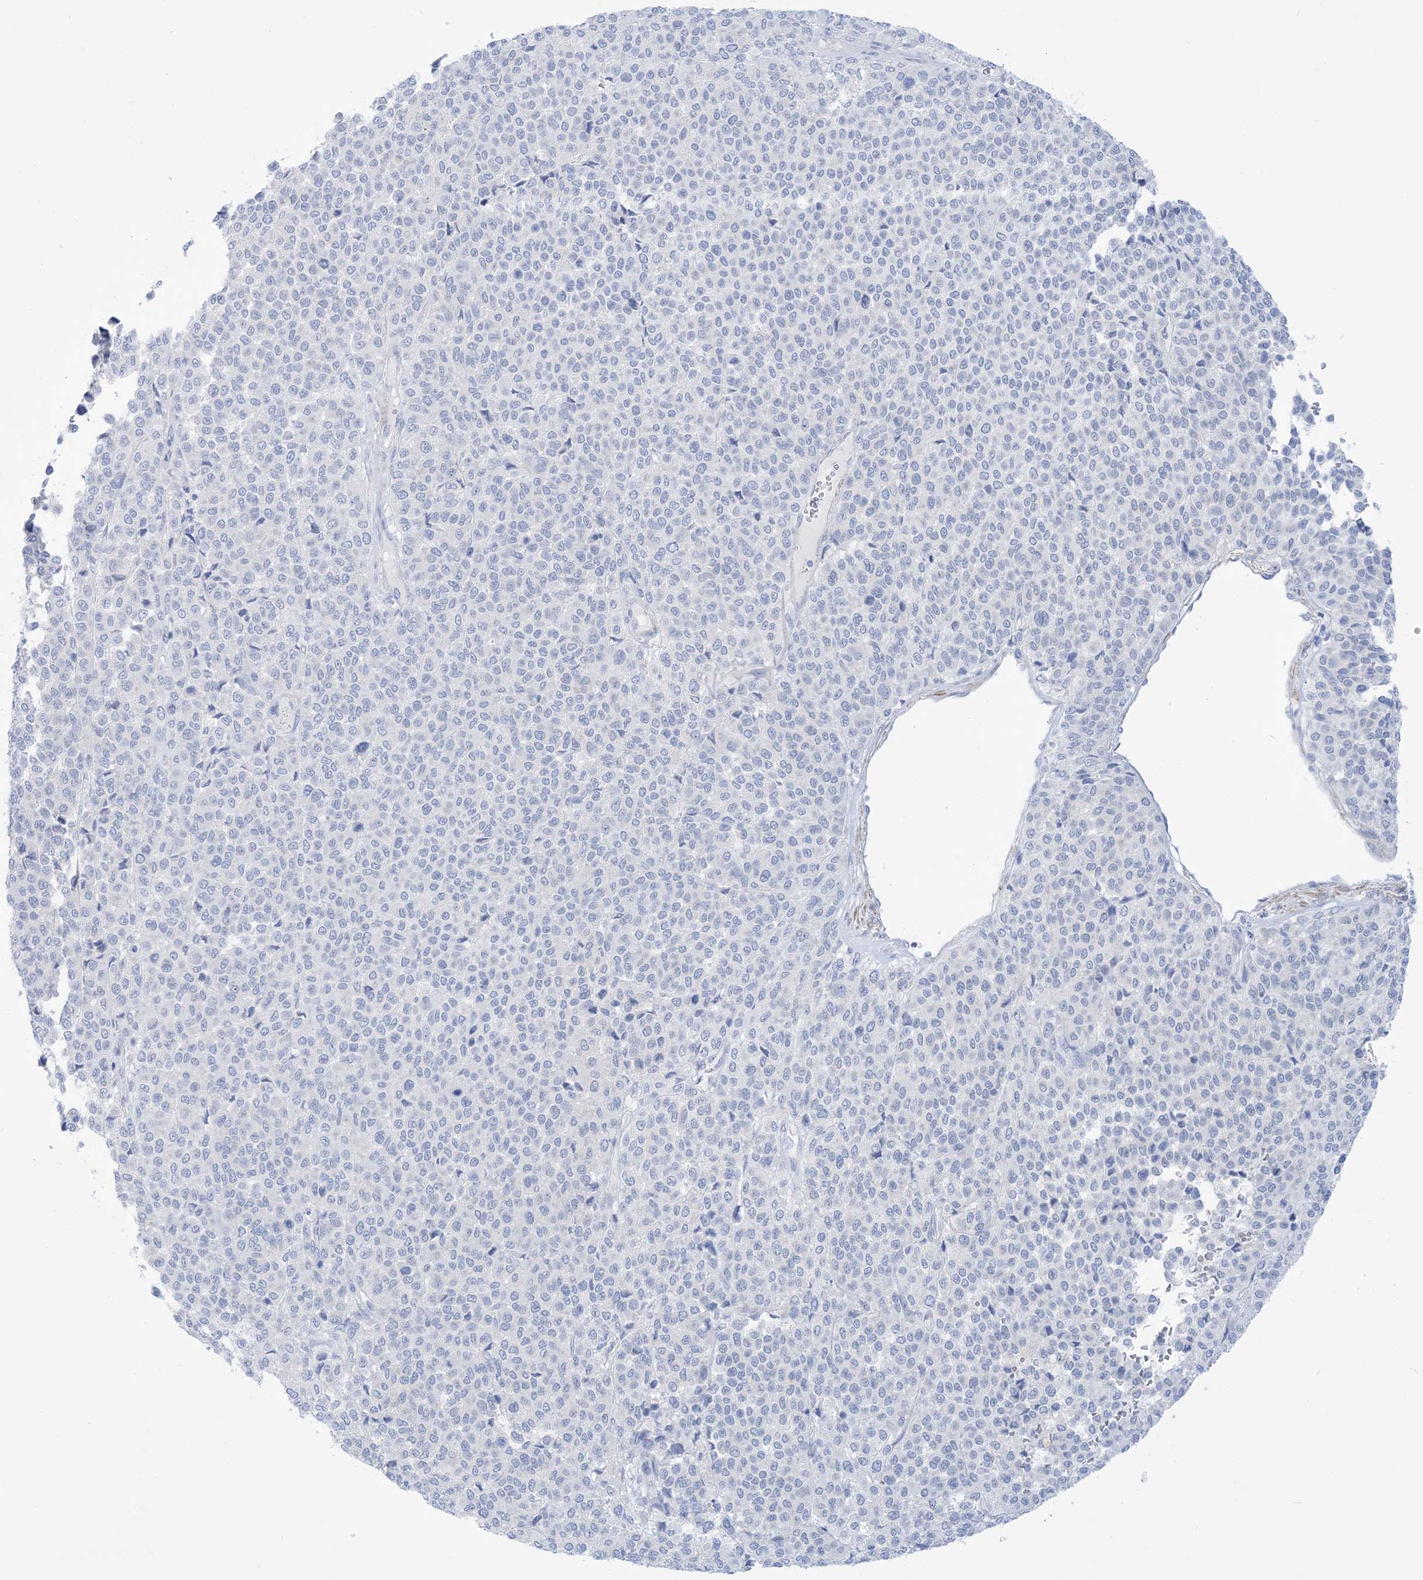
{"staining": {"intensity": "negative", "quantity": "none", "location": "none"}, "tissue": "melanoma", "cell_type": "Tumor cells", "image_type": "cancer", "snomed": [{"axis": "morphology", "description": "Malignant melanoma, Metastatic site"}, {"axis": "topography", "description": "Pancreas"}], "caption": "Melanoma was stained to show a protein in brown. There is no significant expression in tumor cells. (Brightfield microscopy of DAB (3,3'-diaminobenzidine) IHC at high magnification).", "gene": "MARS2", "patient": {"sex": "female", "age": 30}}